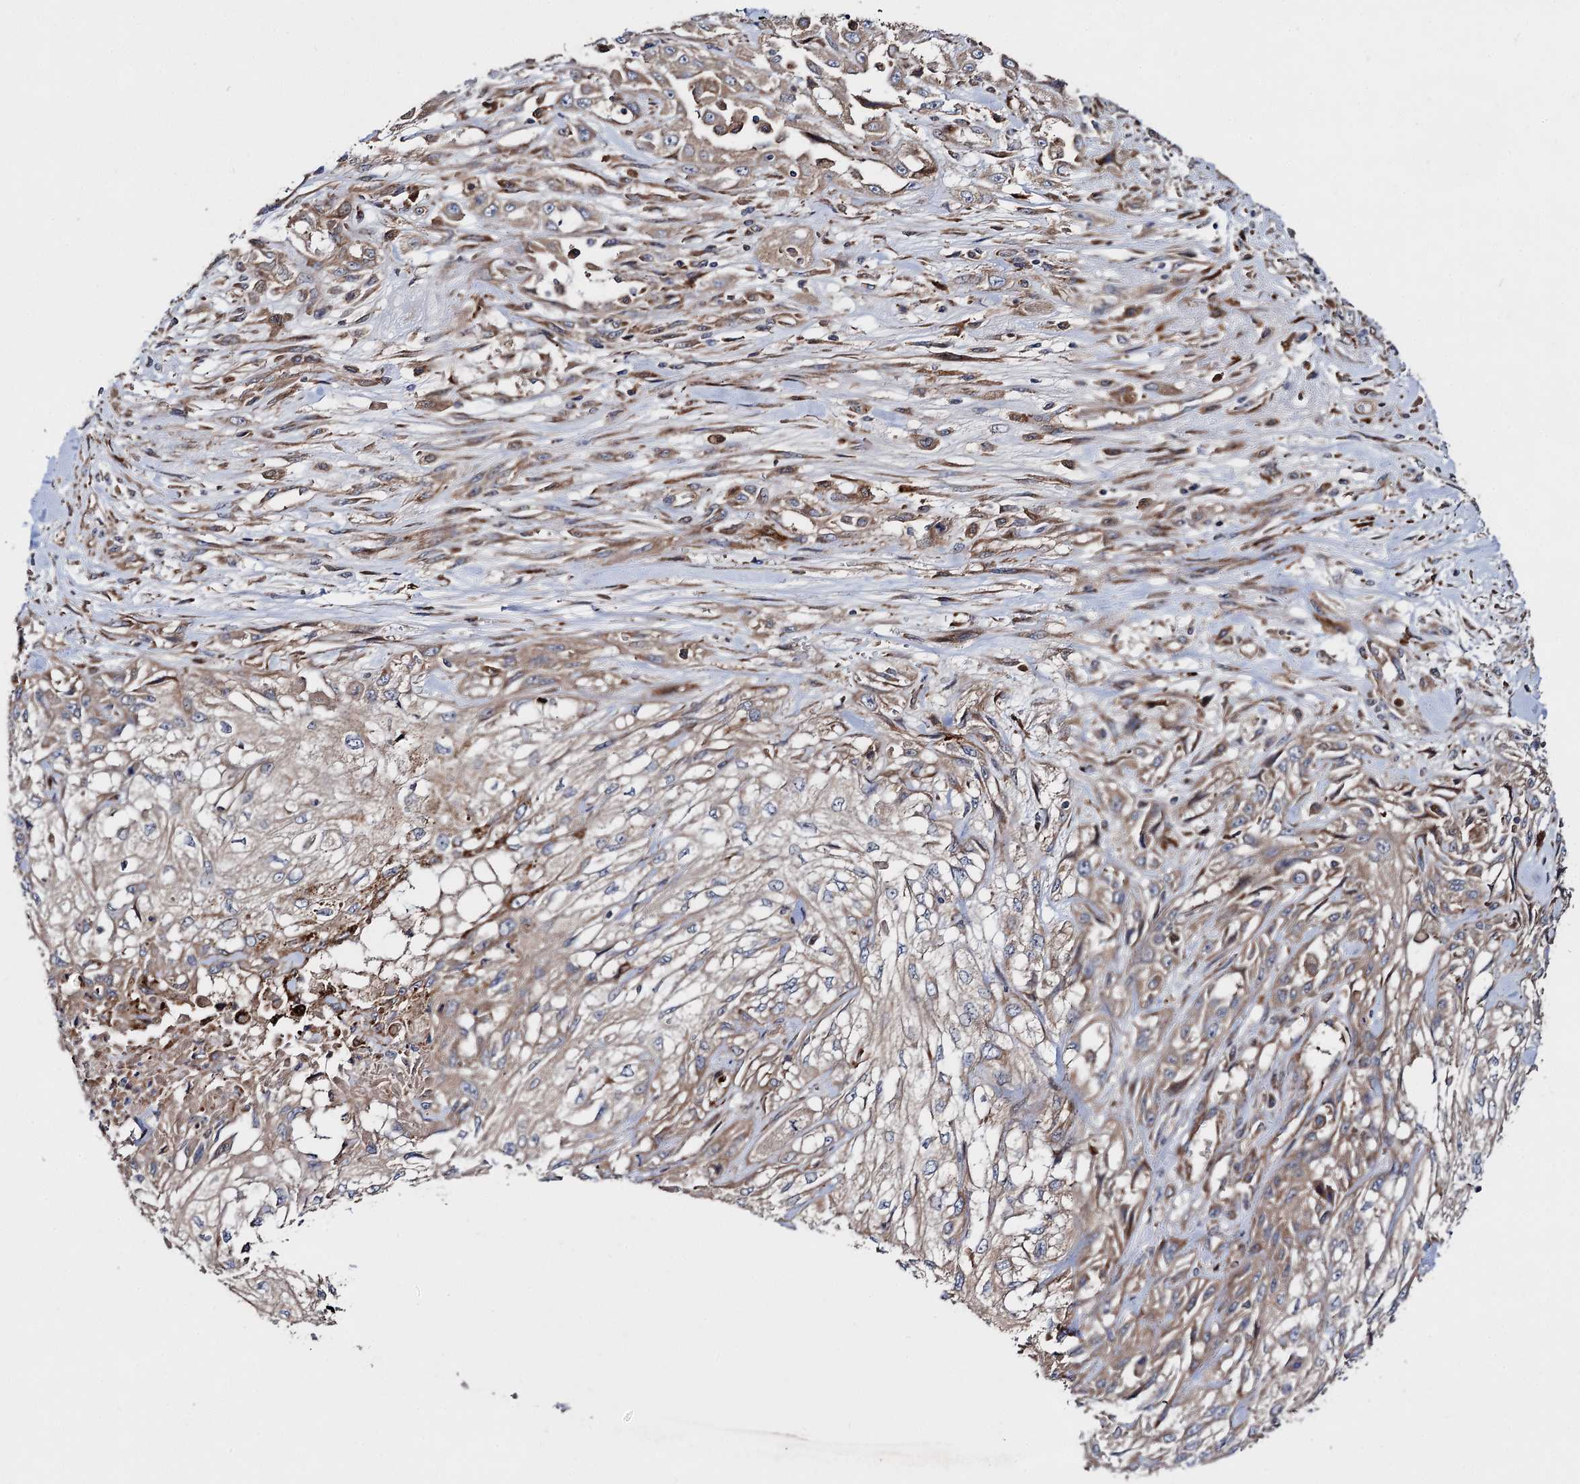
{"staining": {"intensity": "weak", "quantity": ">75%", "location": "cytoplasmic/membranous"}, "tissue": "skin cancer", "cell_type": "Tumor cells", "image_type": "cancer", "snomed": [{"axis": "morphology", "description": "Squamous cell carcinoma, NOS"}, {"axis": "morphology", "description": "Squamous cell carcinoma, metastatic, NOS"}, {"axis": "topography", "description": "Skin"}, {"axis": "topography", "description": "Lymph node"}], "caption": "Weak cytoplasmic/membranous expression for a protein is appreciated in approximately >75% of tumor cells of skin cancer (metastatic squamous cell carcinoma) using immunohistochemistry (IHC).", "gene": "NAA25", "patient": {"sex": "male", "age": 75}}